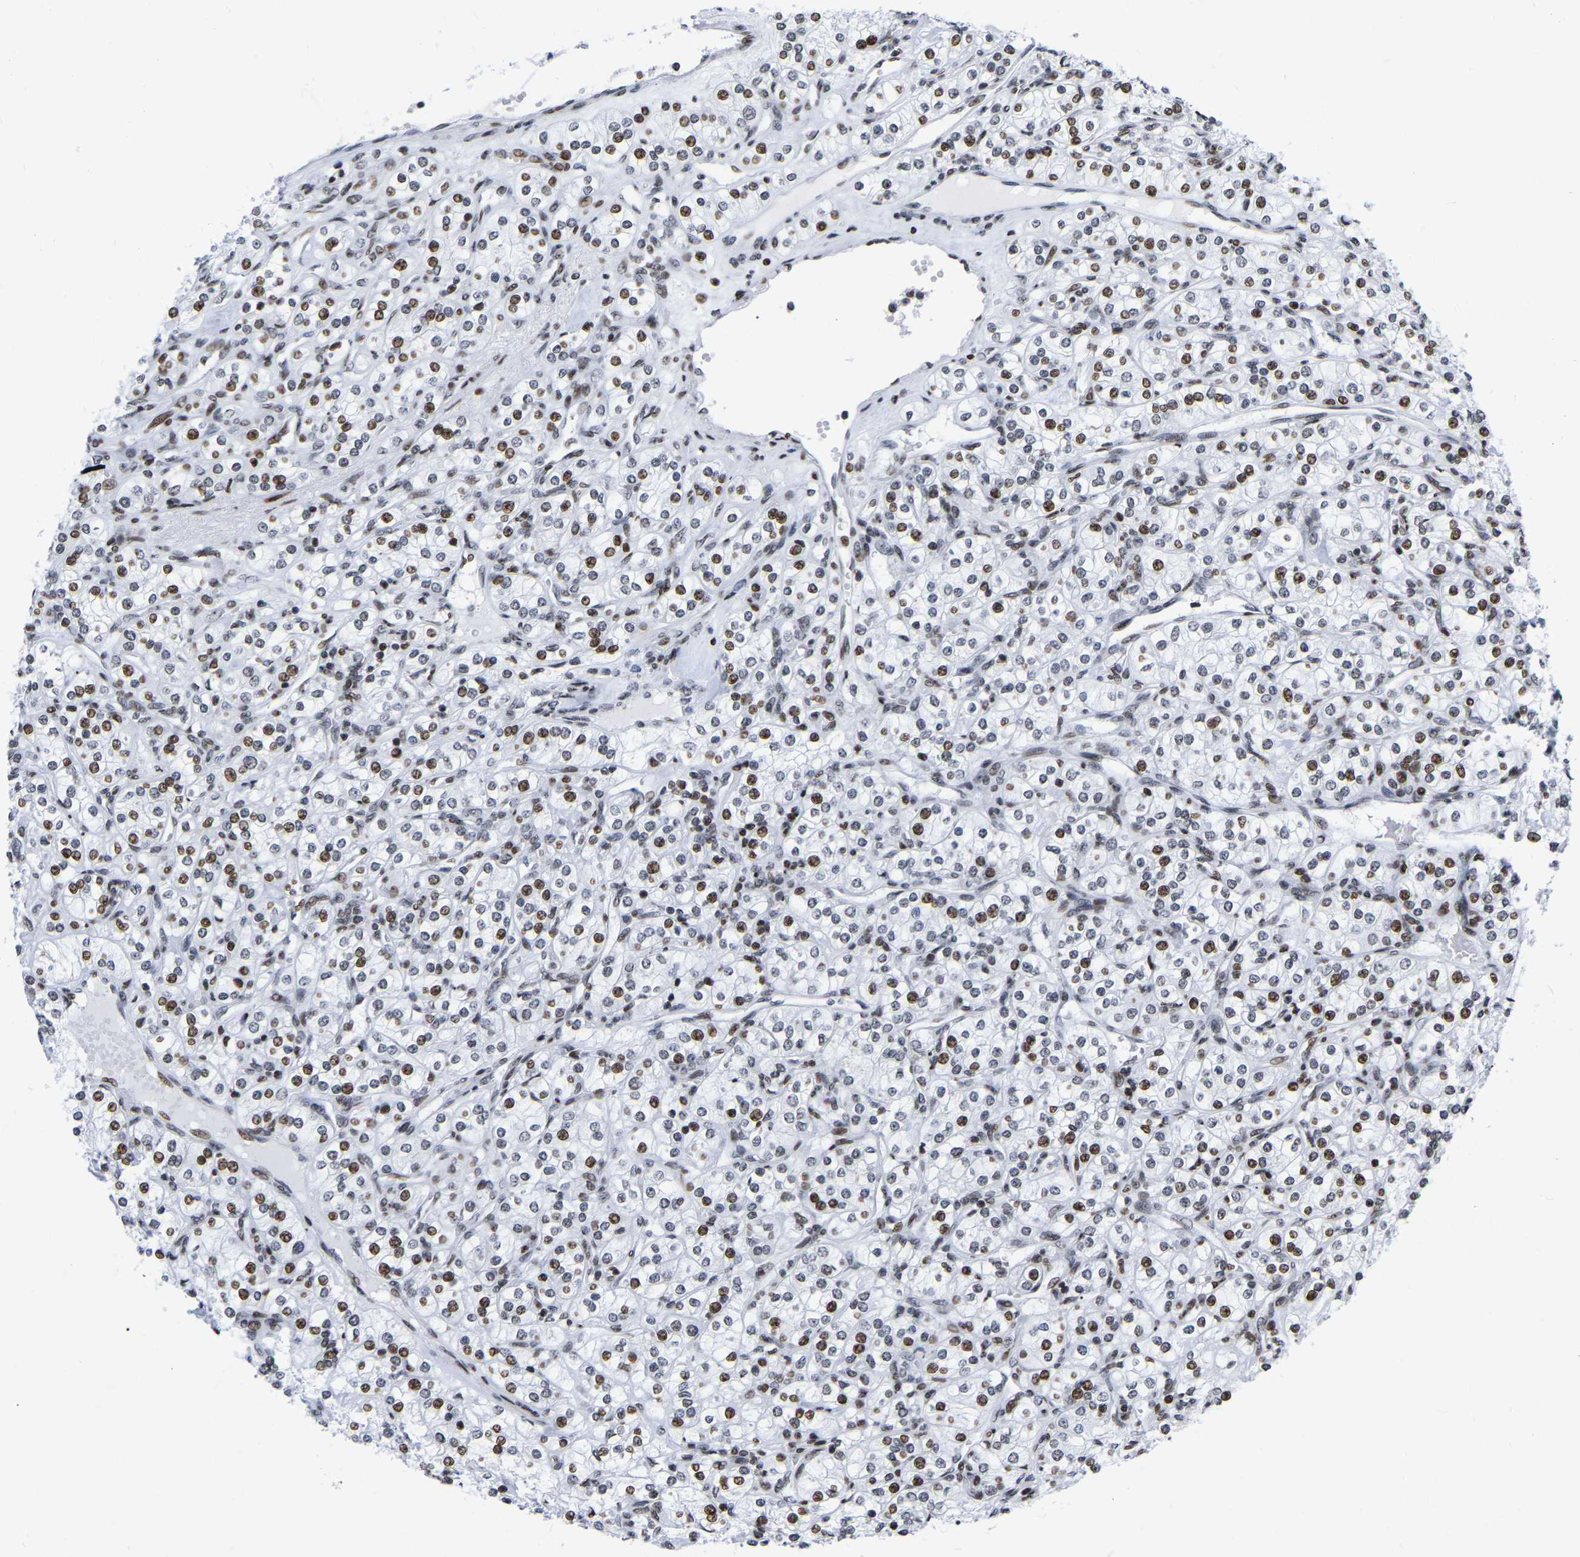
{"staining": {"intensity": "moderate", "quantity": "25%-75%", "location": "nuclear"}, "tissue": "renal cancer", "cell_type": "Tumor cells", "image_type": "cancer", "snomed": [{"axis": "morphology", "description": "Adenocarcinoma, NOS"}, {"axis": "topography", "description": "Kidney"}], "caption": "This histopathology image exhibits renal cancer (adenocarcinoma) stained with IHC to label a protein in brown. The nuclear of tumor cells show moderate positivity for the protein. Nuclei are counter-stained blue.", "gene": "PRCC", "patient": {"sex": "male", "age": 77}}